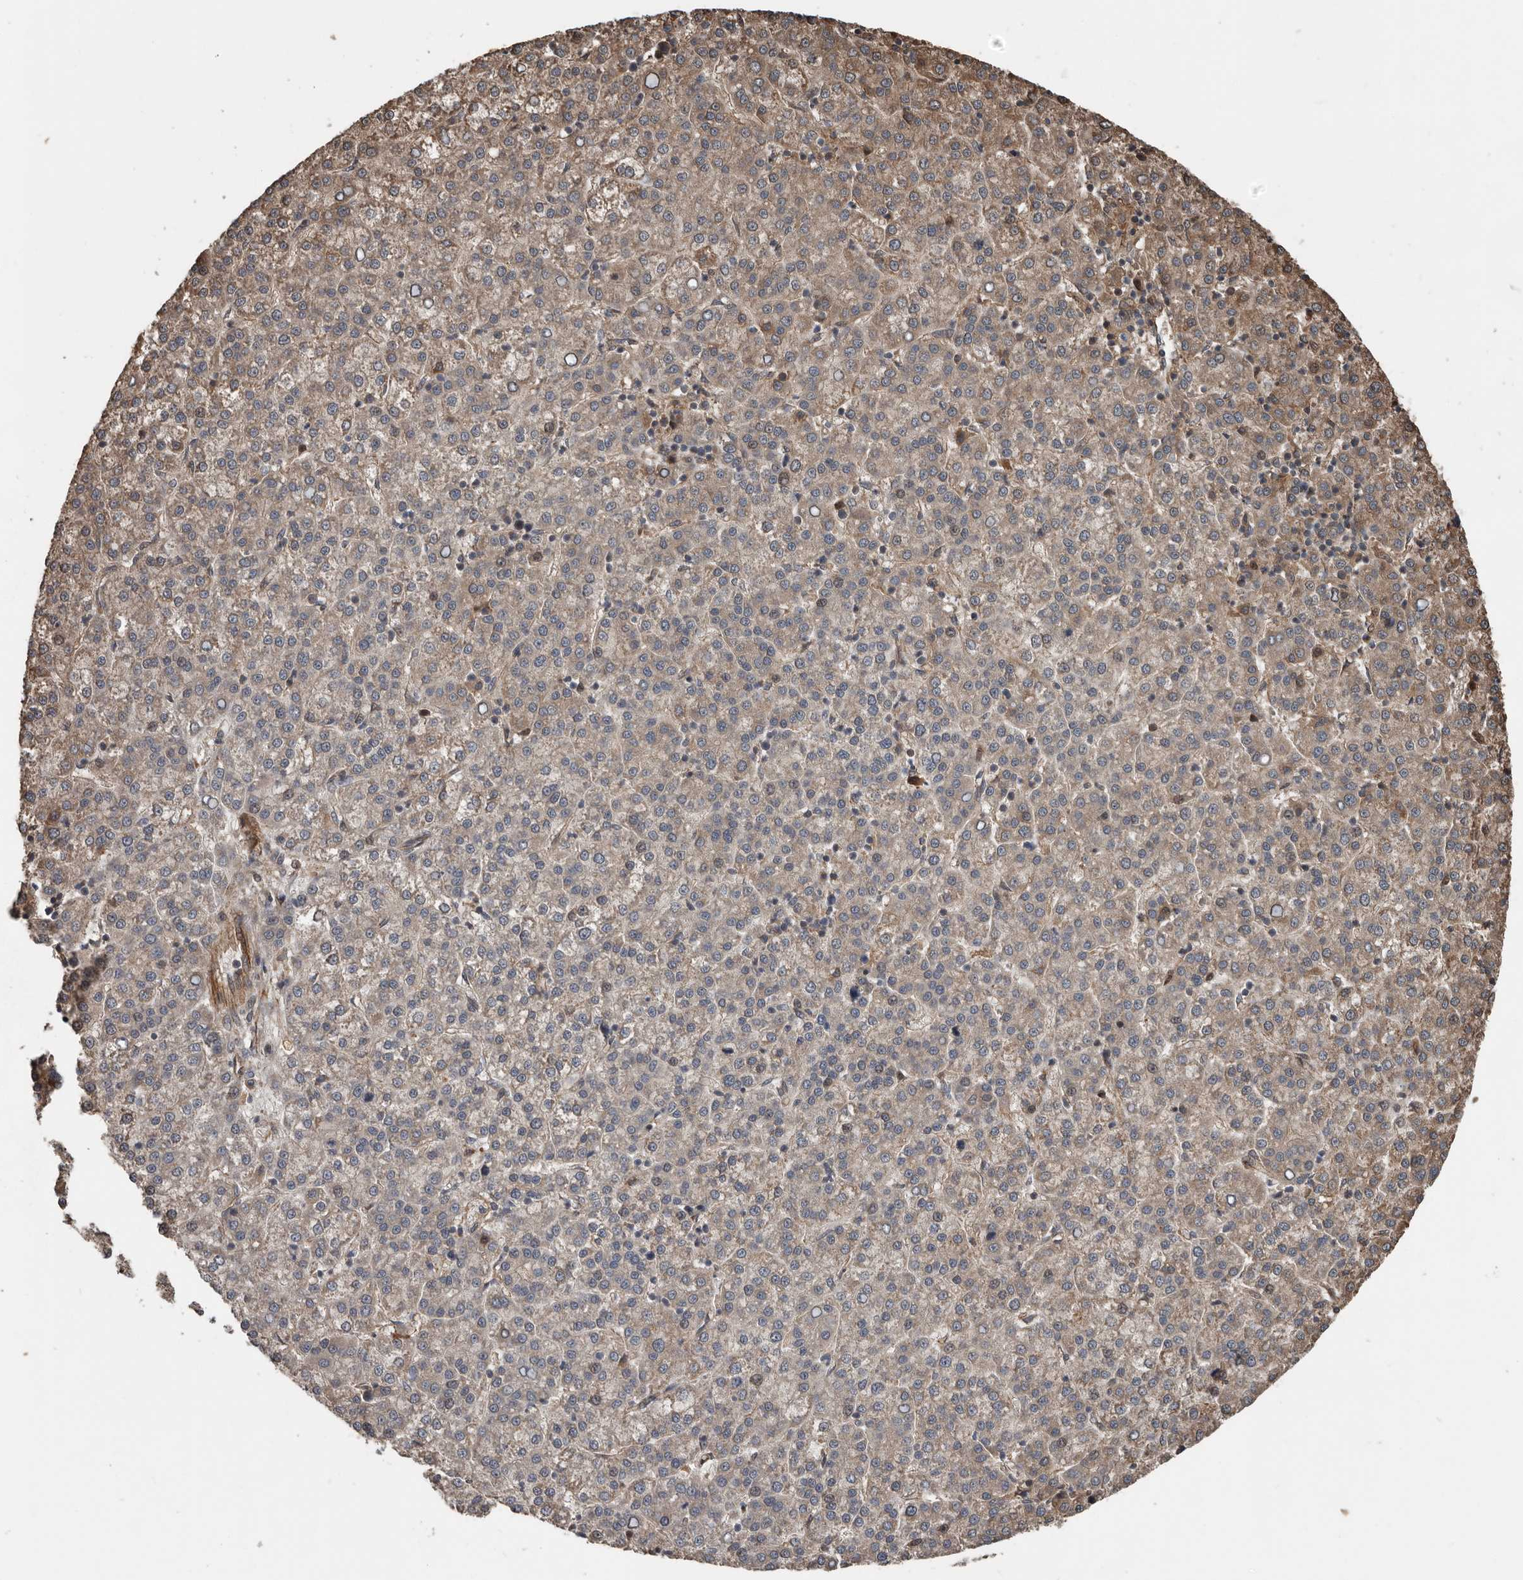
{"staining": {"intensity": "weak", "quantity": ">75%", "location": "cytoplasmic/membranous"}, "tissue": "liver cancer", "cell_type": "Tumor cells", "image_type": "cancer", "snomed": [{"axis": "morphology", "description": "Carcinoma, Hepatocellular, NOS"}, {"axis": "topography", "description": "Liver"}], "caption": "Protein staining of liver cancer tissue reveals weak cytoplasmic/membranous positivity in about >75% of tumor cells. The staining is performed using DAB brown chromogen to label protein expression. The nuclei are counter-stained blue using hematoxylin.", "gene": "YOD1", "patient": {"sex": "female", "age": 58}}